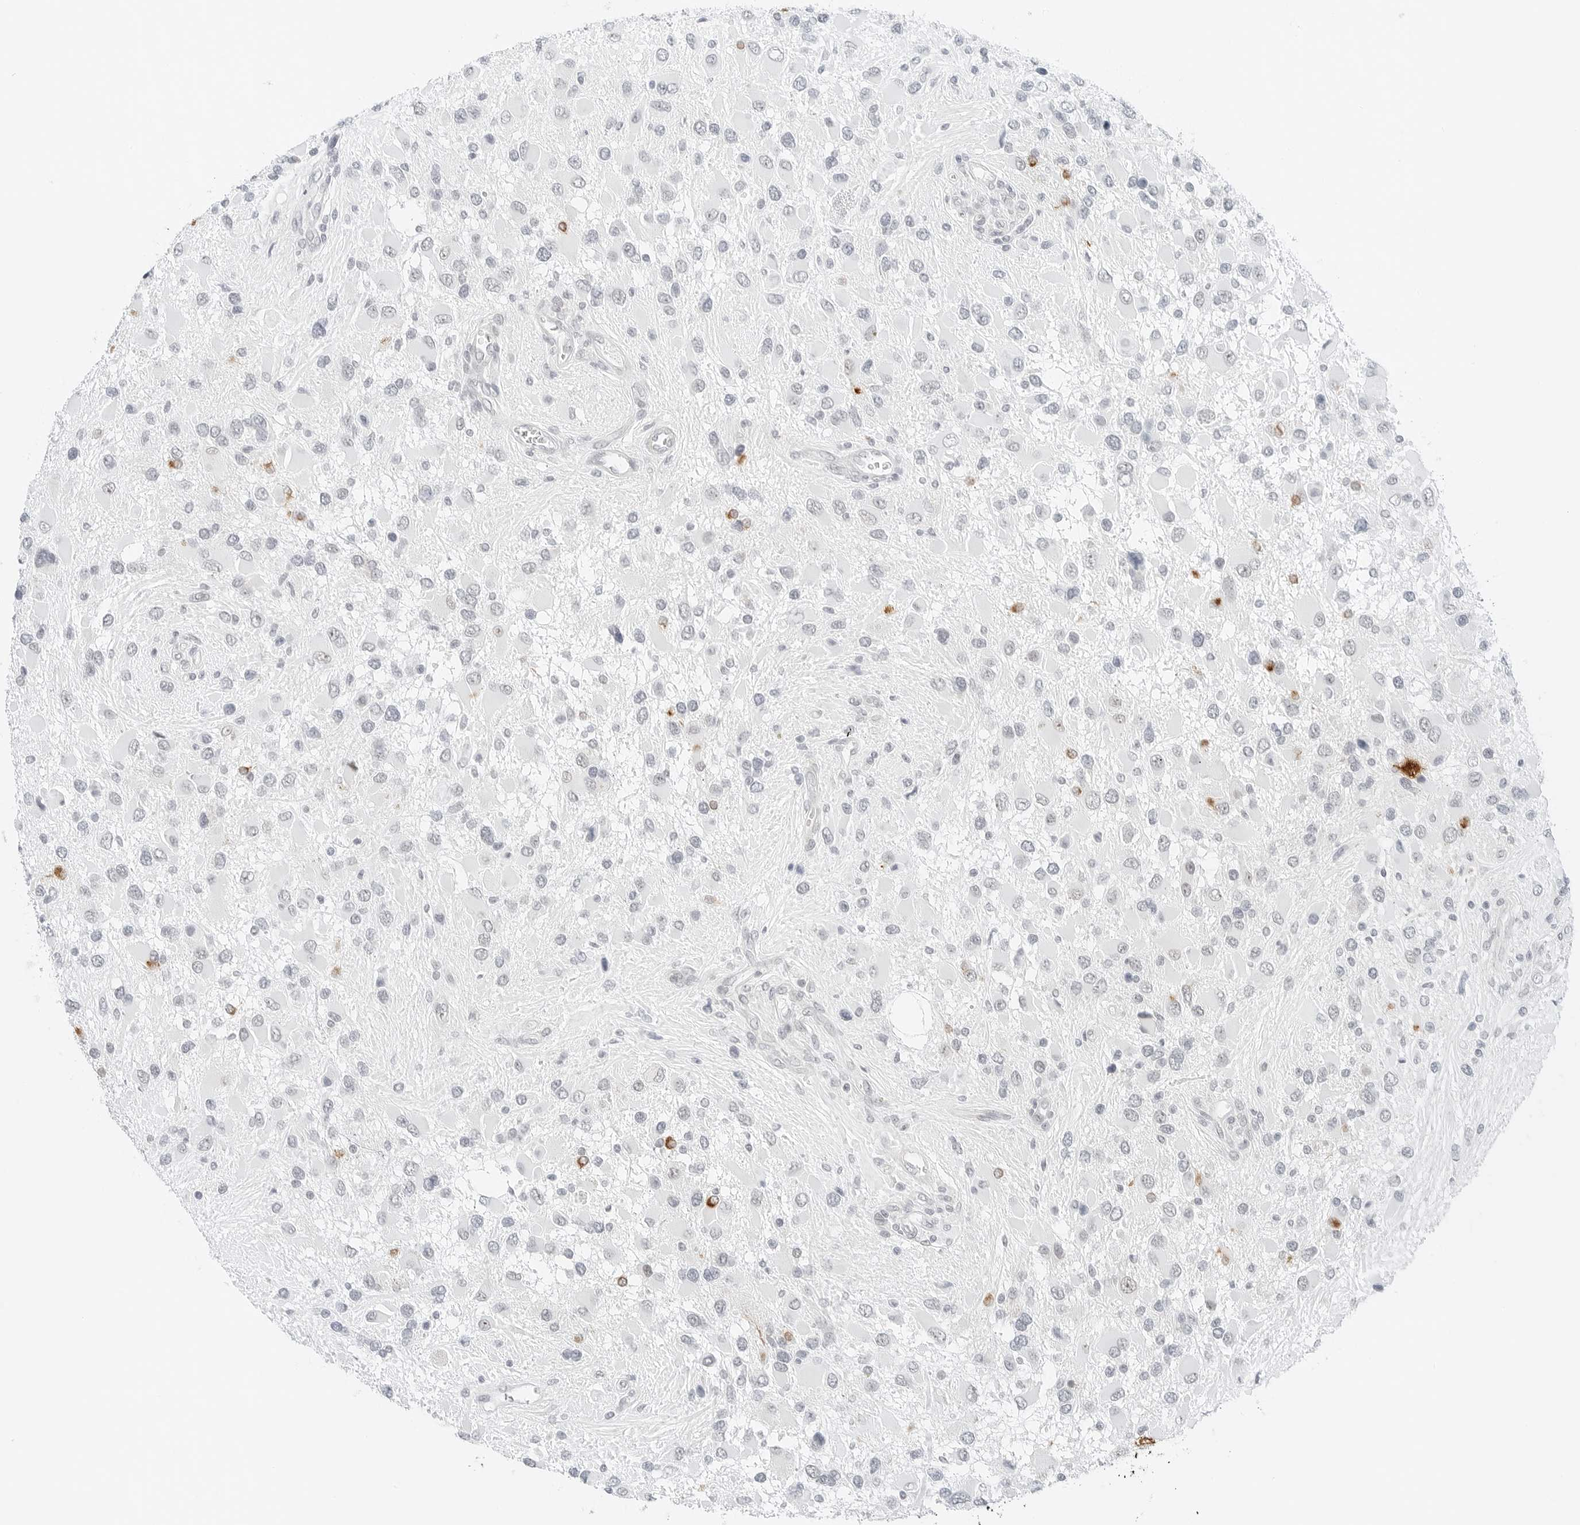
{"staining": {"intensity": "moderate", "quantity": "<25%", "location": "cytoplasmic/membranous"}, "tissue": "glioma", "cell_type": "Tumor cells", "image_type": "cancer", "snomed": [{"axis": "morphology", "description": "Glioma, malignant, High grade"}, {"axis": "topography", "description": "Brain"}], "caption": "Immunohistochemical staining of human malignant high-grade glioma shows low levels of moderate cytoplasmic/membranous positivity in about <25% of tumor cells.", "gene": "CCSAP", "patient": {"sex": "male", "age": 53}}